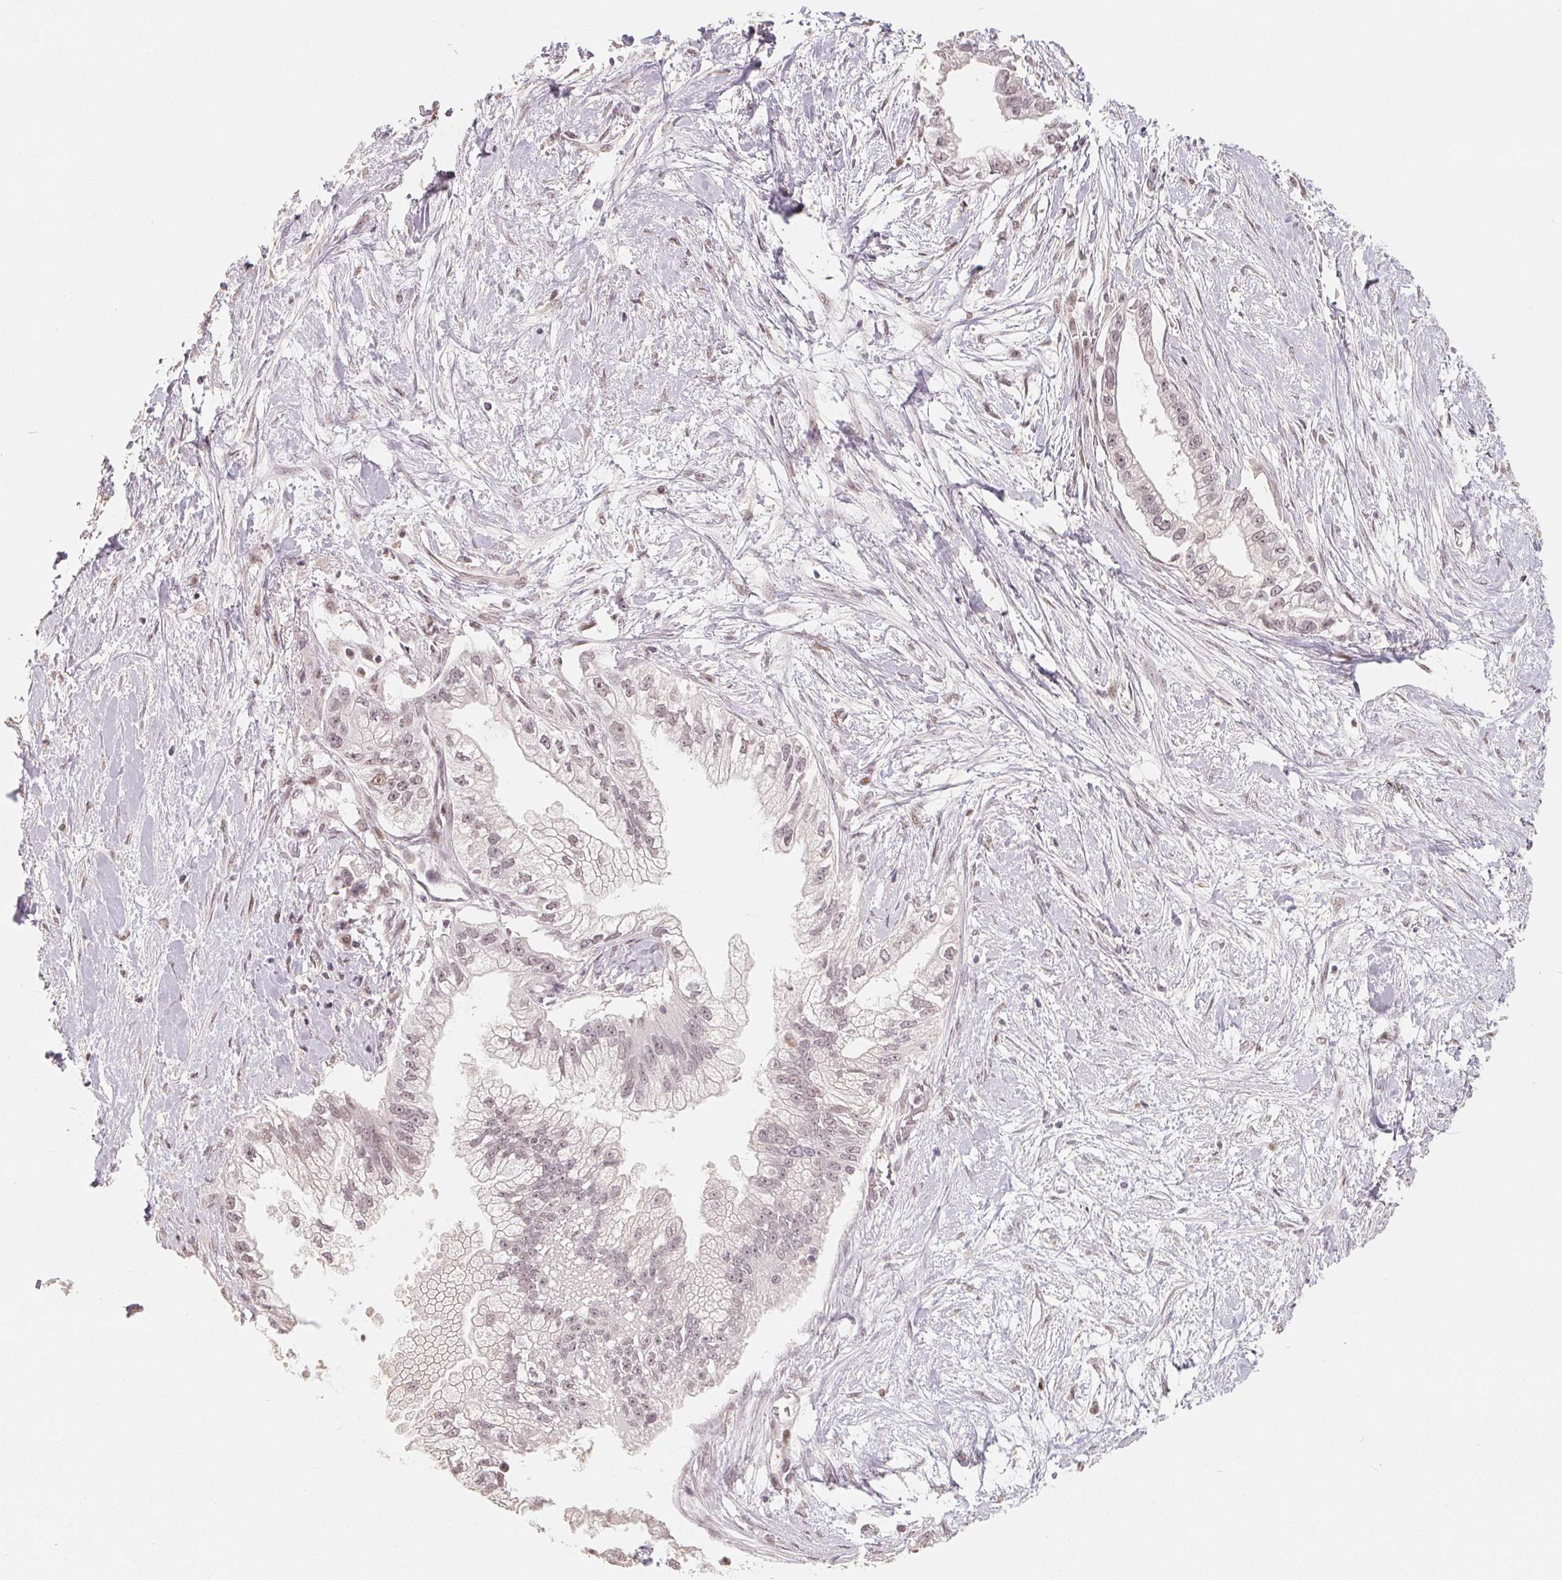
{"staining": {"intensity": "weak", "quantity": "<25%", "location": "nuclear"}, "tissue": "pancreatic cancer", "cell_type": "Tumor cells", "image_type": "cancer", "snomed": [{"axis": "morphology", "description": "Adenocarcinoma, NOS"}, {"axis": "topography", "description": "Pancreas"}], "caption": "IHC image of human pancreatic cancer (adenocarcinoma) stained for a protein (brown), which displays no positivity in tumor cells. (IHC, brightfield microscopy, high magnification).", "gene": "CCDC138", "patient": {"sex": "male", "age": 70}}